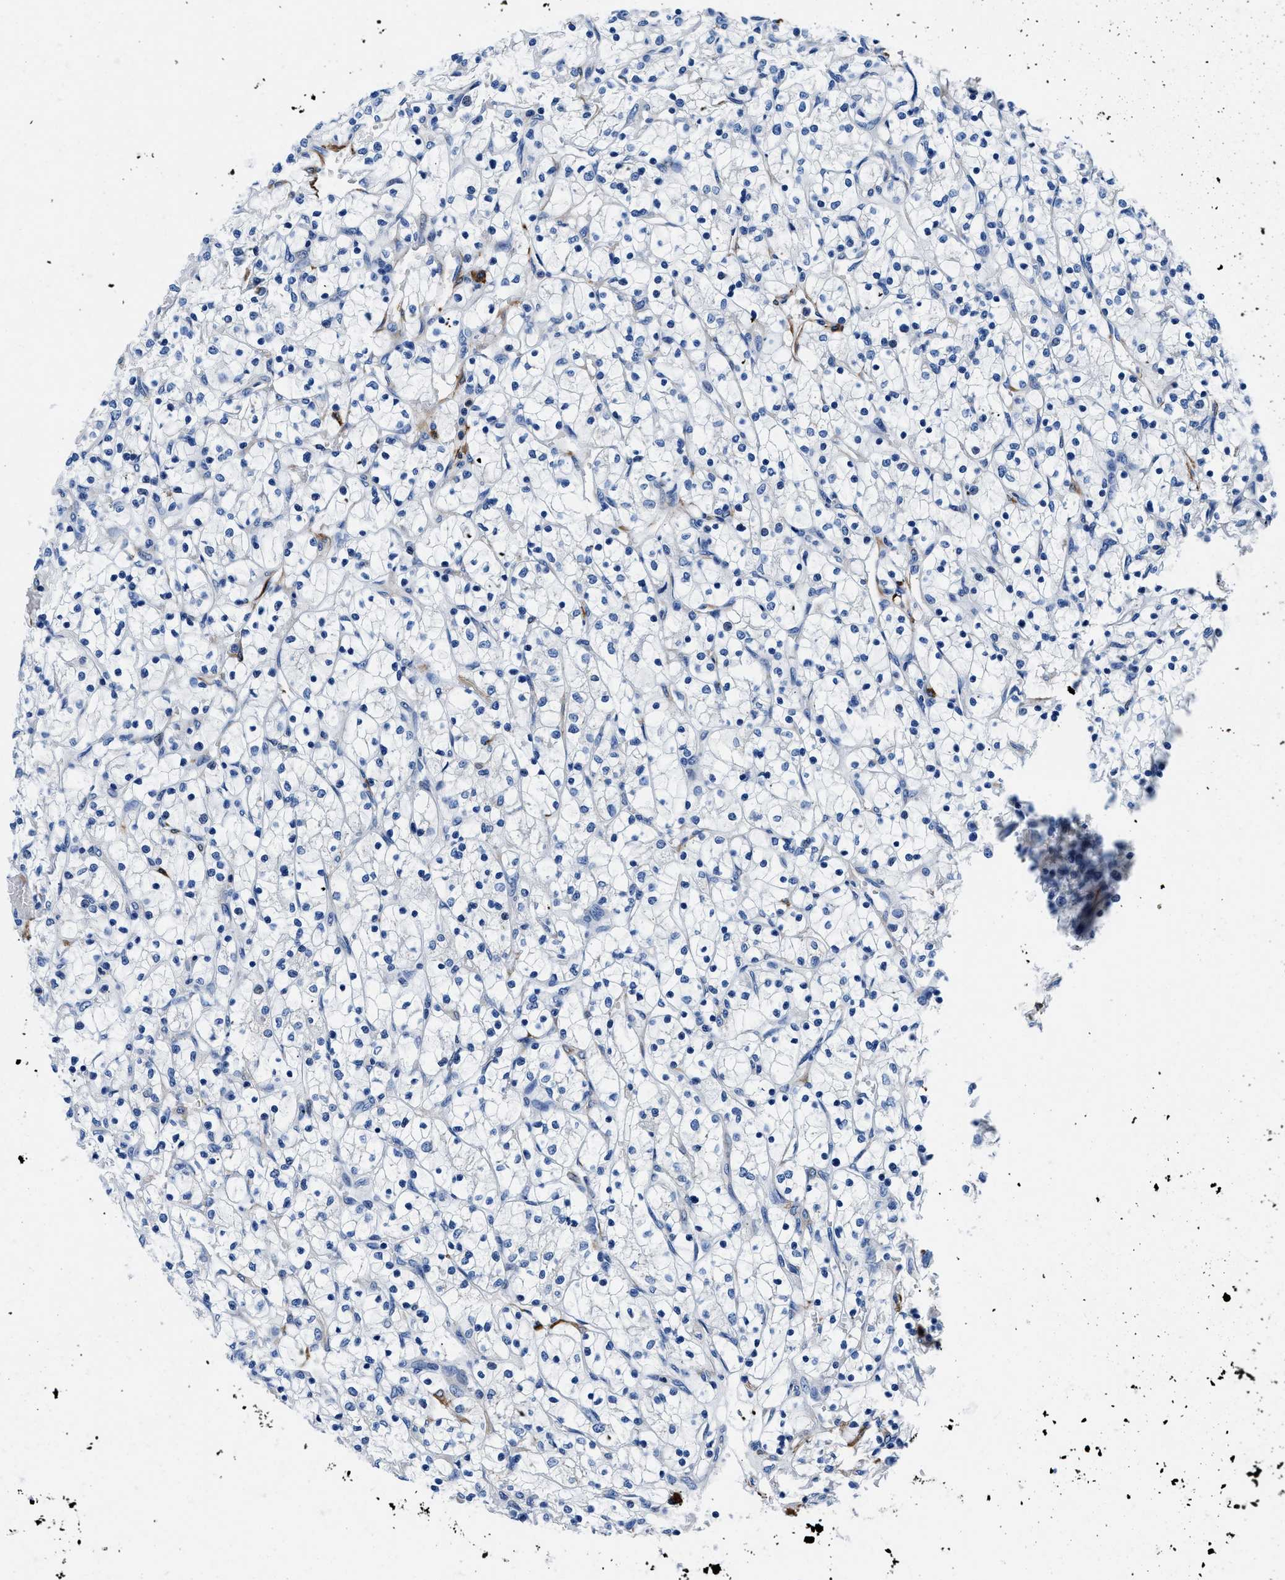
{"staining": {"intensity": "negative", "quantity": "none", "location": "none"}, "tissue": "renal cancer", "cell_type": "Tumor cells", "image_type": "cancer", "snomed": [{"axis": "morphology", "description": "Adenocarcinoma, NOS"}, {"axis": "topography", "description": "Kidney"}], "caption": "This is an immunohistochemistry photomicrograph of renal cancer (adenocarcinoma). There is no positivity in tumor cells.", "gene": "TEX261", "patient": {"sex": "female", "age": 69}}